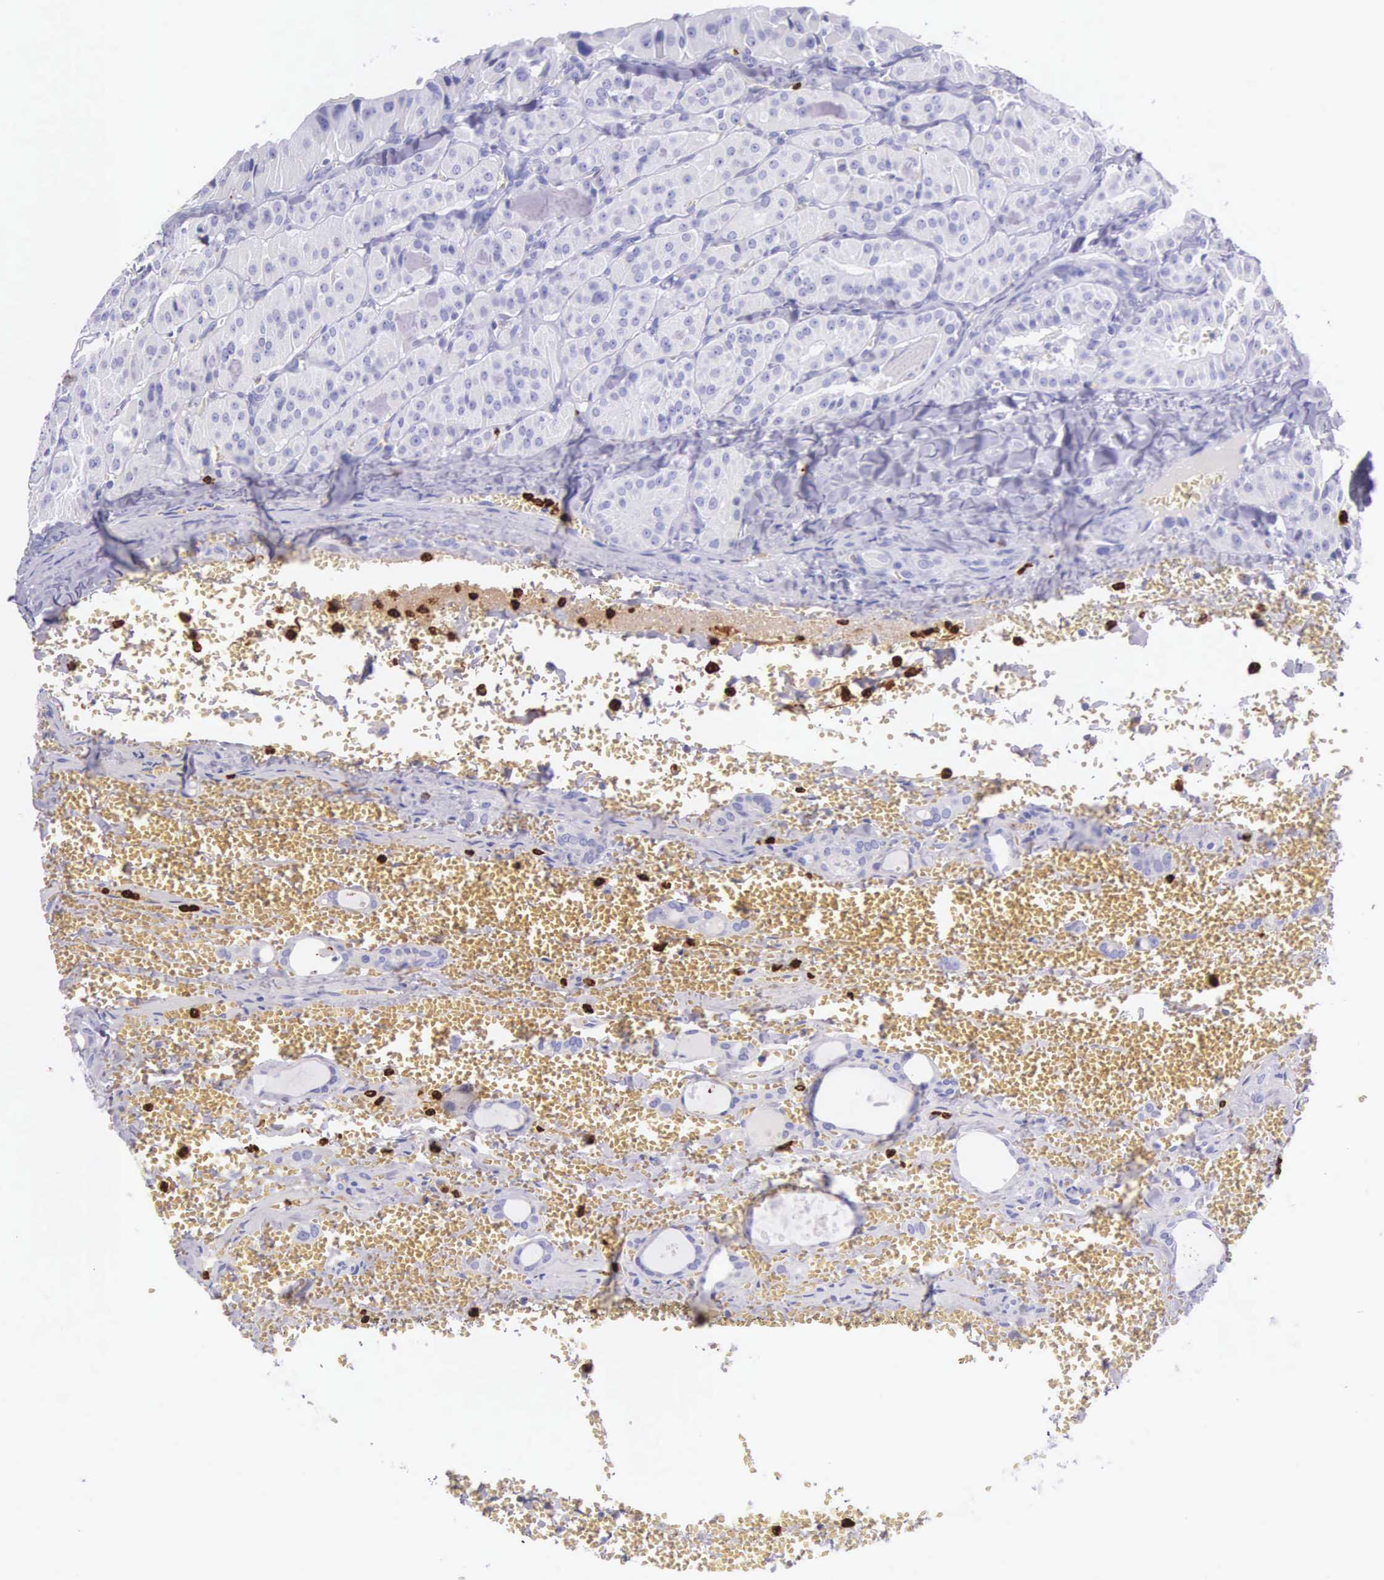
{"staining": {"intensity": "negative", "quantity": "none", "location": "none"}, "tissue": "thyroid cancer", "cell_type": "Tumor cells", "image_type": "cancer", "snomed": [{"axis": "morphology", "description": "Carcinoma, NOS"}, {"axis": "topography", "description": "Thyroid gland"}], "caption": "DAB (3,3'-diaminobenzidine) immunohistochemical staining of human thyroid cancer reveals no significant expression in tumor cells.", "gene": "FCN1", "patient": {"sex": "male", "age": 76}}